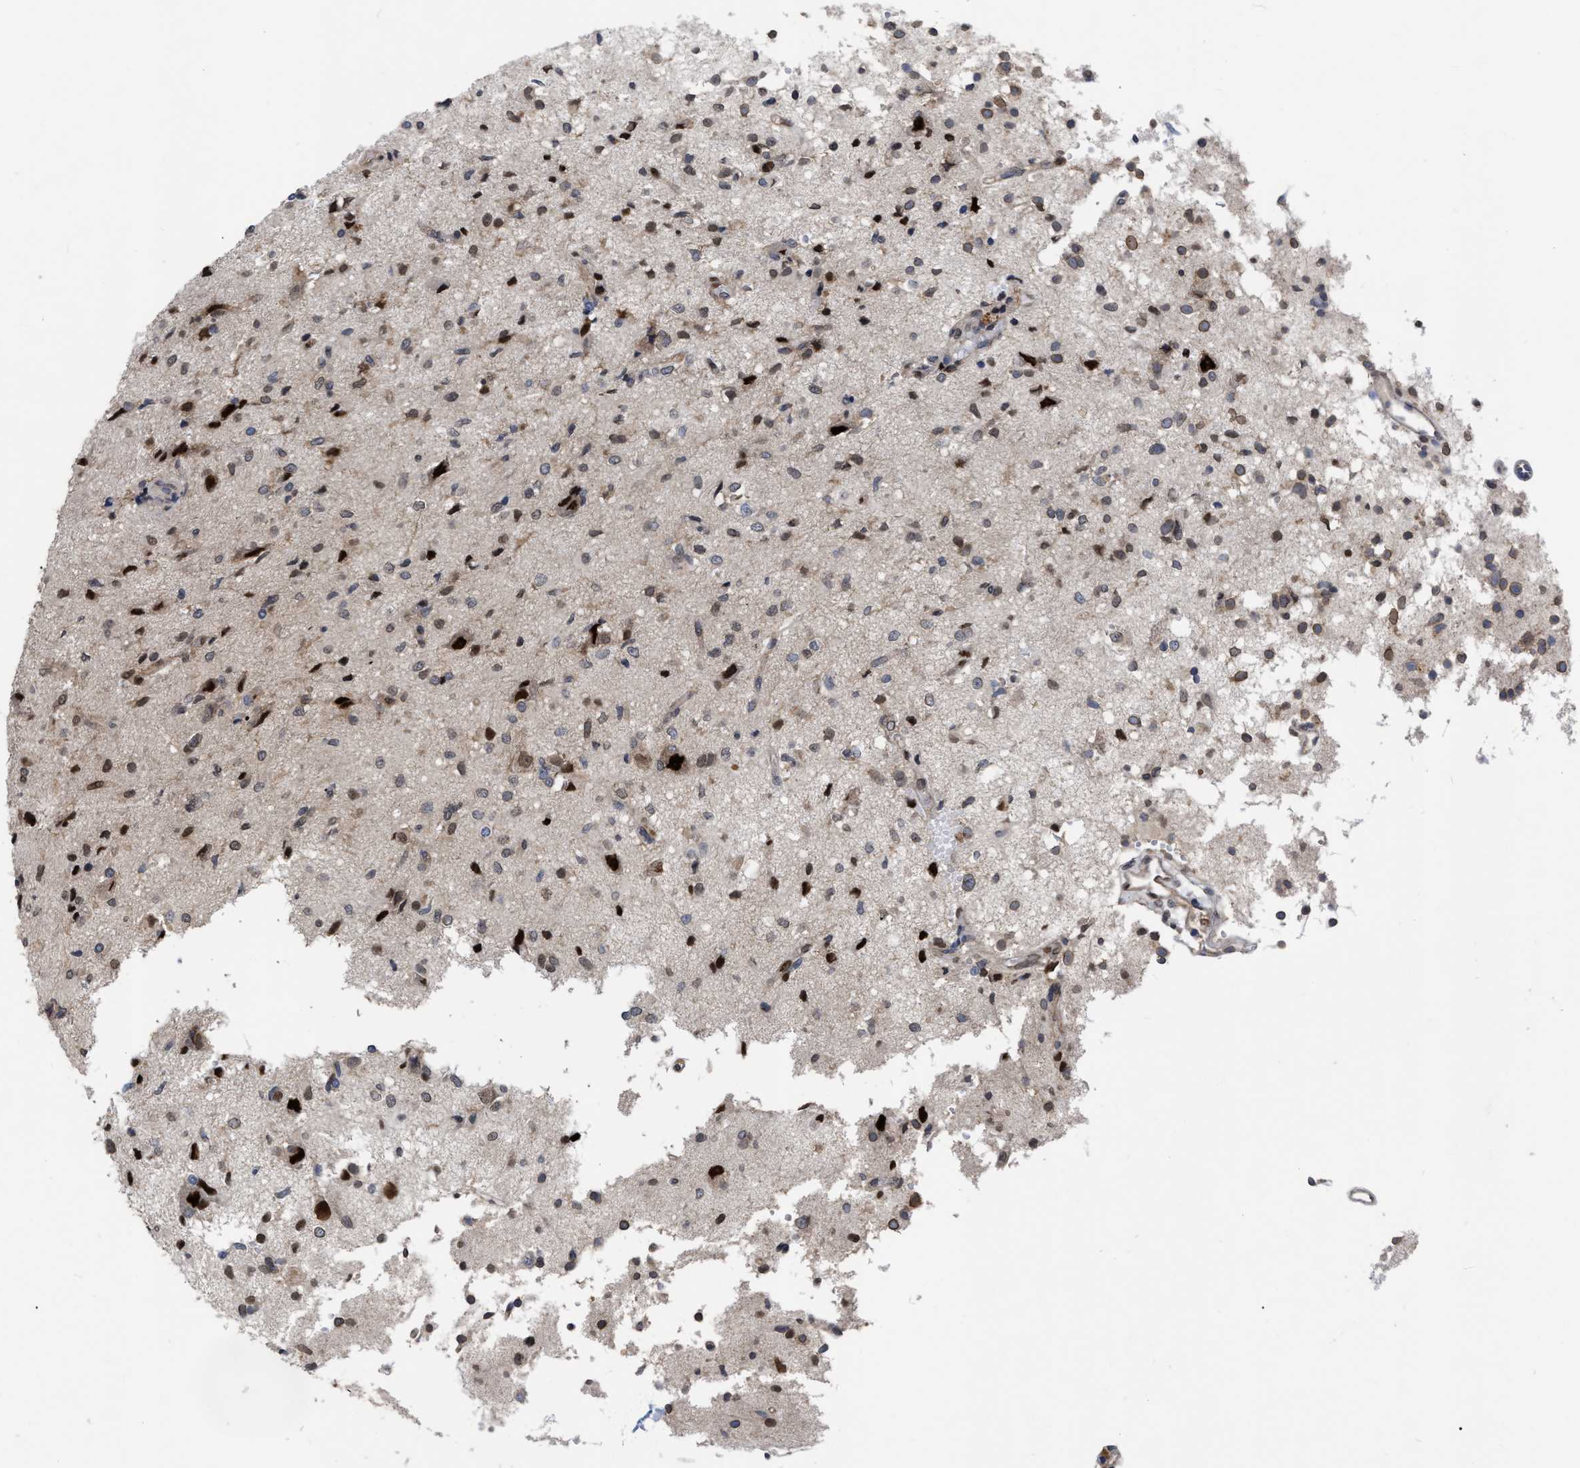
{"staining": {"intensity": "strong", "quantity": "<25%", "location": "cytoplasmic/membranous,nuclear"}, "tissue": "glioma", "cell_type": "Tumor cells", "image_type": "cancer", "snomed": [{"axis": "morphology", "description": "Glioma, malignant, High grade"}, {"axis": "topography", "description": "Brain"}], "caption": "Immunohistochemistry of malignant glioma (high-grade) demonstrates medium levels of strong cytoplasmic/membranous and nuclear staining in approximately <25% of tumor cells.", "gene": "MDM4", "patient": {"sex": "female", "age": 59}}